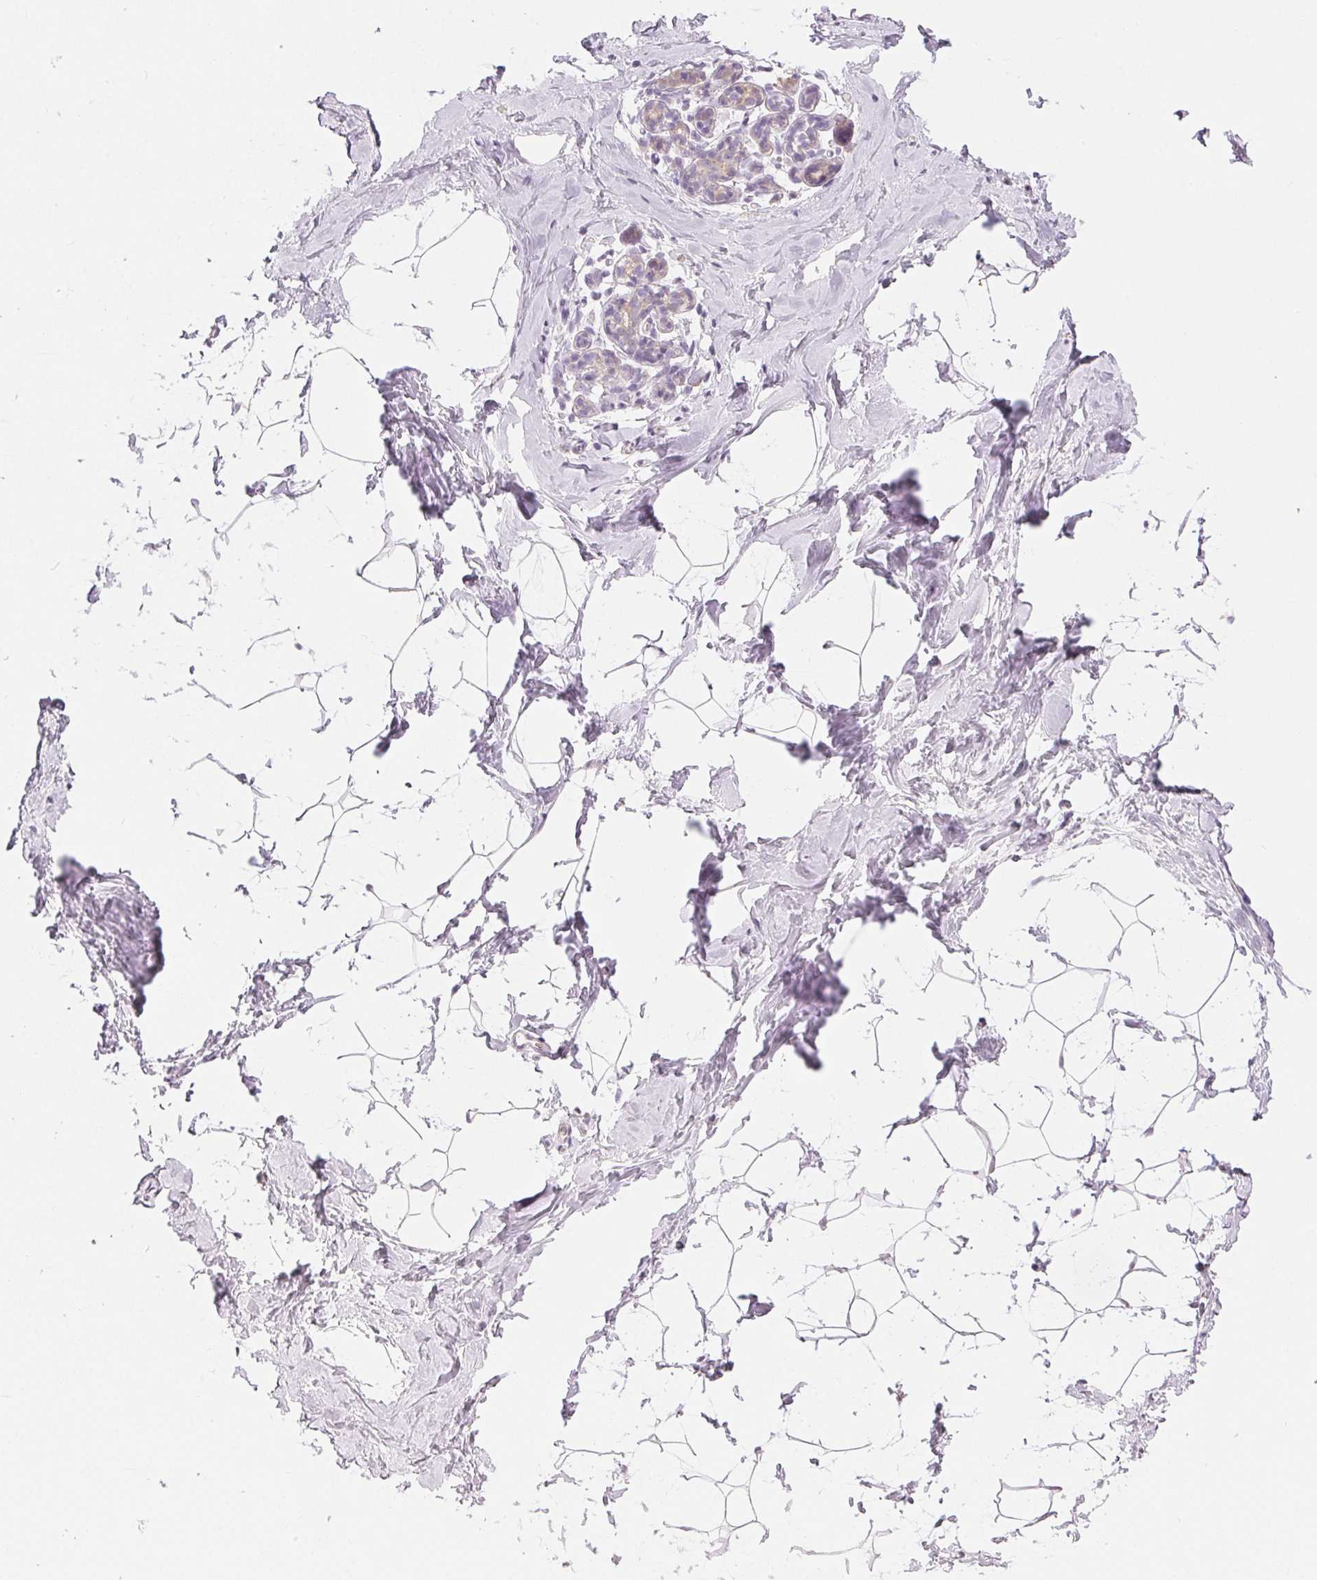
{"staining": {"intensity": "negative", "quantity": "none", "location": "none"}, "tissue": "breast", "cell_type": "Adipocytes", "image_type": "normal", "snomed": [{"axis": "morphology", "description": "Normal tissue, NOS"}, {"axis": "topography", "description": "Breast"}], "caption": "High magnification brightfield microscopy of normal breast stained with DAB (brown) and counterstained with hematoxylin (blue): adipocytes show no significant staining. (Brightfield microscopy of DAB immunohistochemistry at high magnification).", "gene": "SFTPD", "patient": {"sex": "female", "age": 32}}